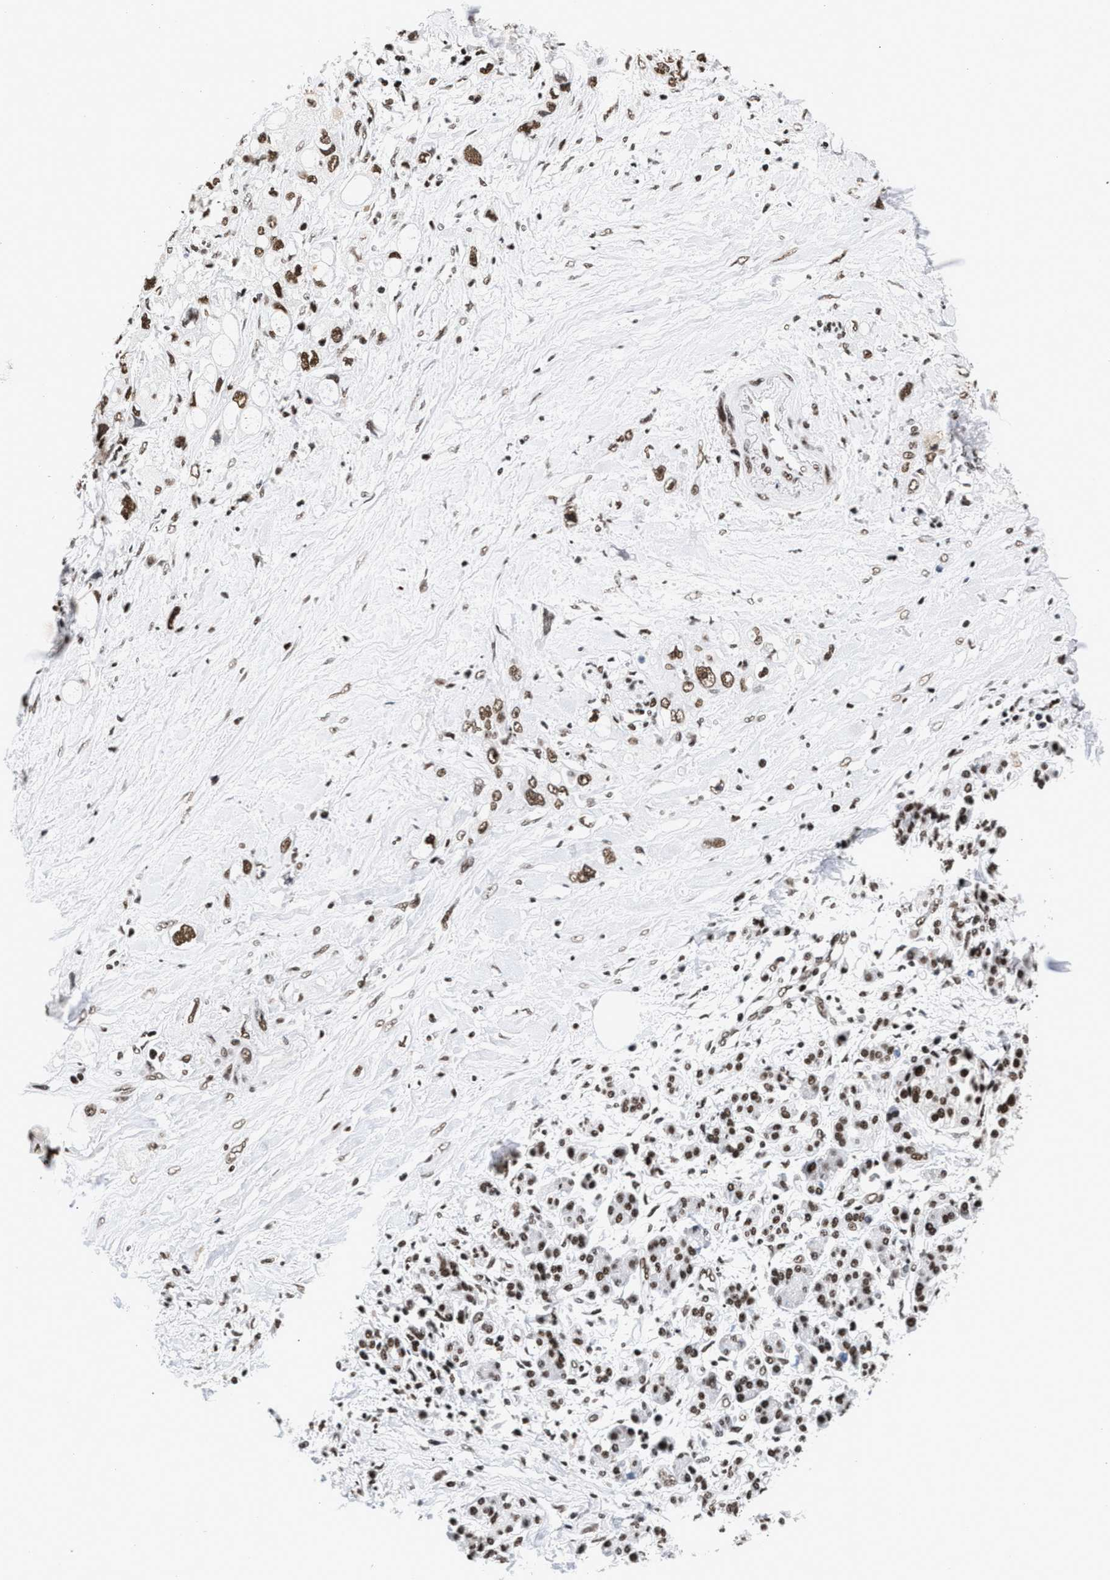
{"staining": {"intensity": "moderate", "quantity": ">75%", "location": "nuclear"}, "tissue": "pancreatic cancer", "cell_type": "Tumor cells", "image_type": "cancer", "snomed": [{"axis": "morphology", "description": "Adenocarcinoma, NOS"}, {"axis": "topography", "description": "Pancreas"}], "caption": "Immunohistochemical staining of human pancreatic cancer displays moderate nuclear protein staining in approximately >75% of tumor cells.", "gene": "RAD21", "patient": {"sex": "female", "age": 56}}